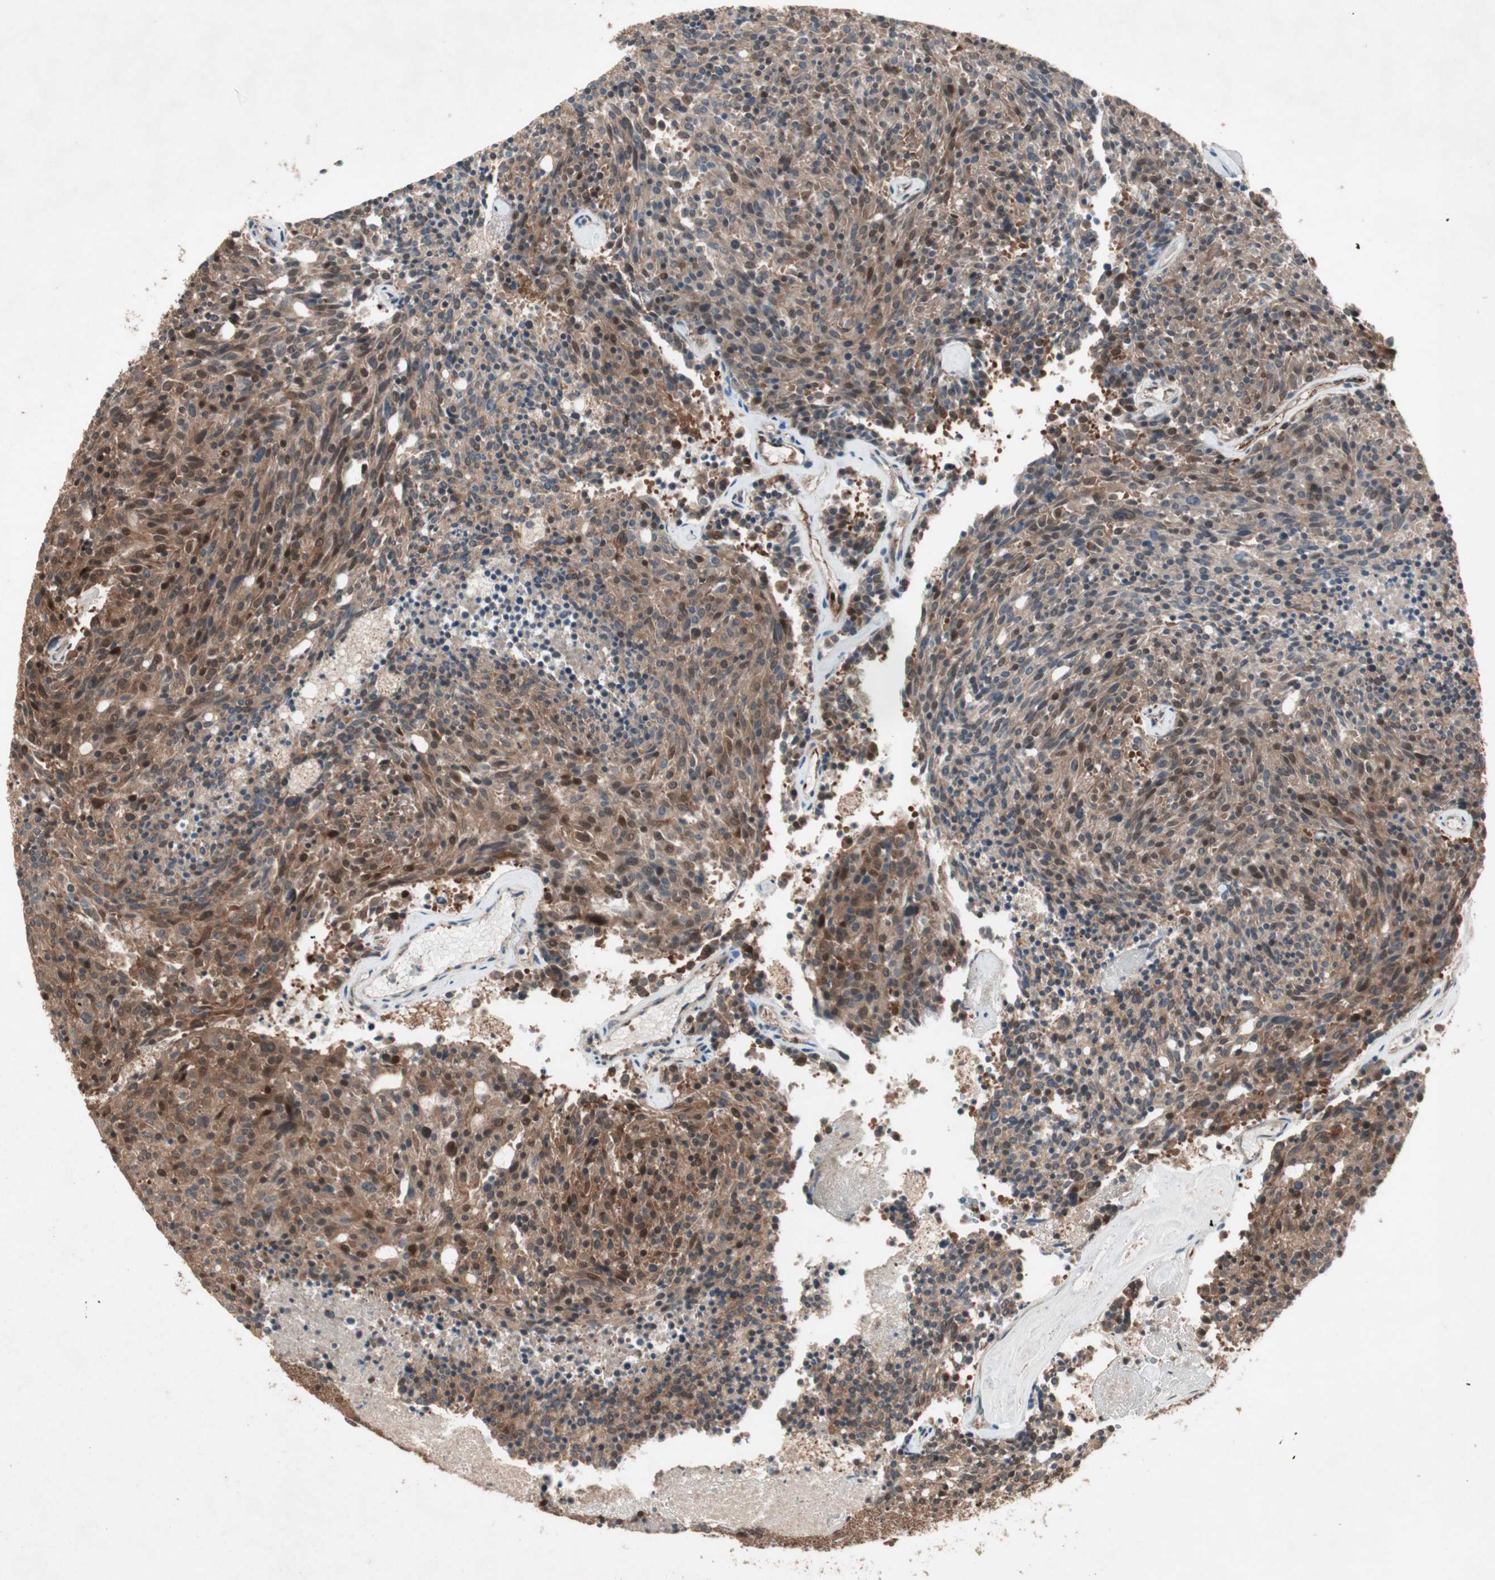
{"staining": {"intensity": "strong", "quantity": ">75%", "location": "cytoplasmic/membranous"}, "tissue": "carcinoid", "cell_type": "Tumor cells", "image_type": "cancer", "snomed": [{"axis": "morphology", "description": "Carcinoid, malignant, NOS"}, {"axis": "topography", "description": "Pancreas"}], "caption": "Immunohistochemical staining of human carcinoid demonstrates high levels of strong cytoplasmic/membranous positivity in about >75% of tumor cells.", "gene": "SDSL", "patient": {"sex": "female", "age": 54}}